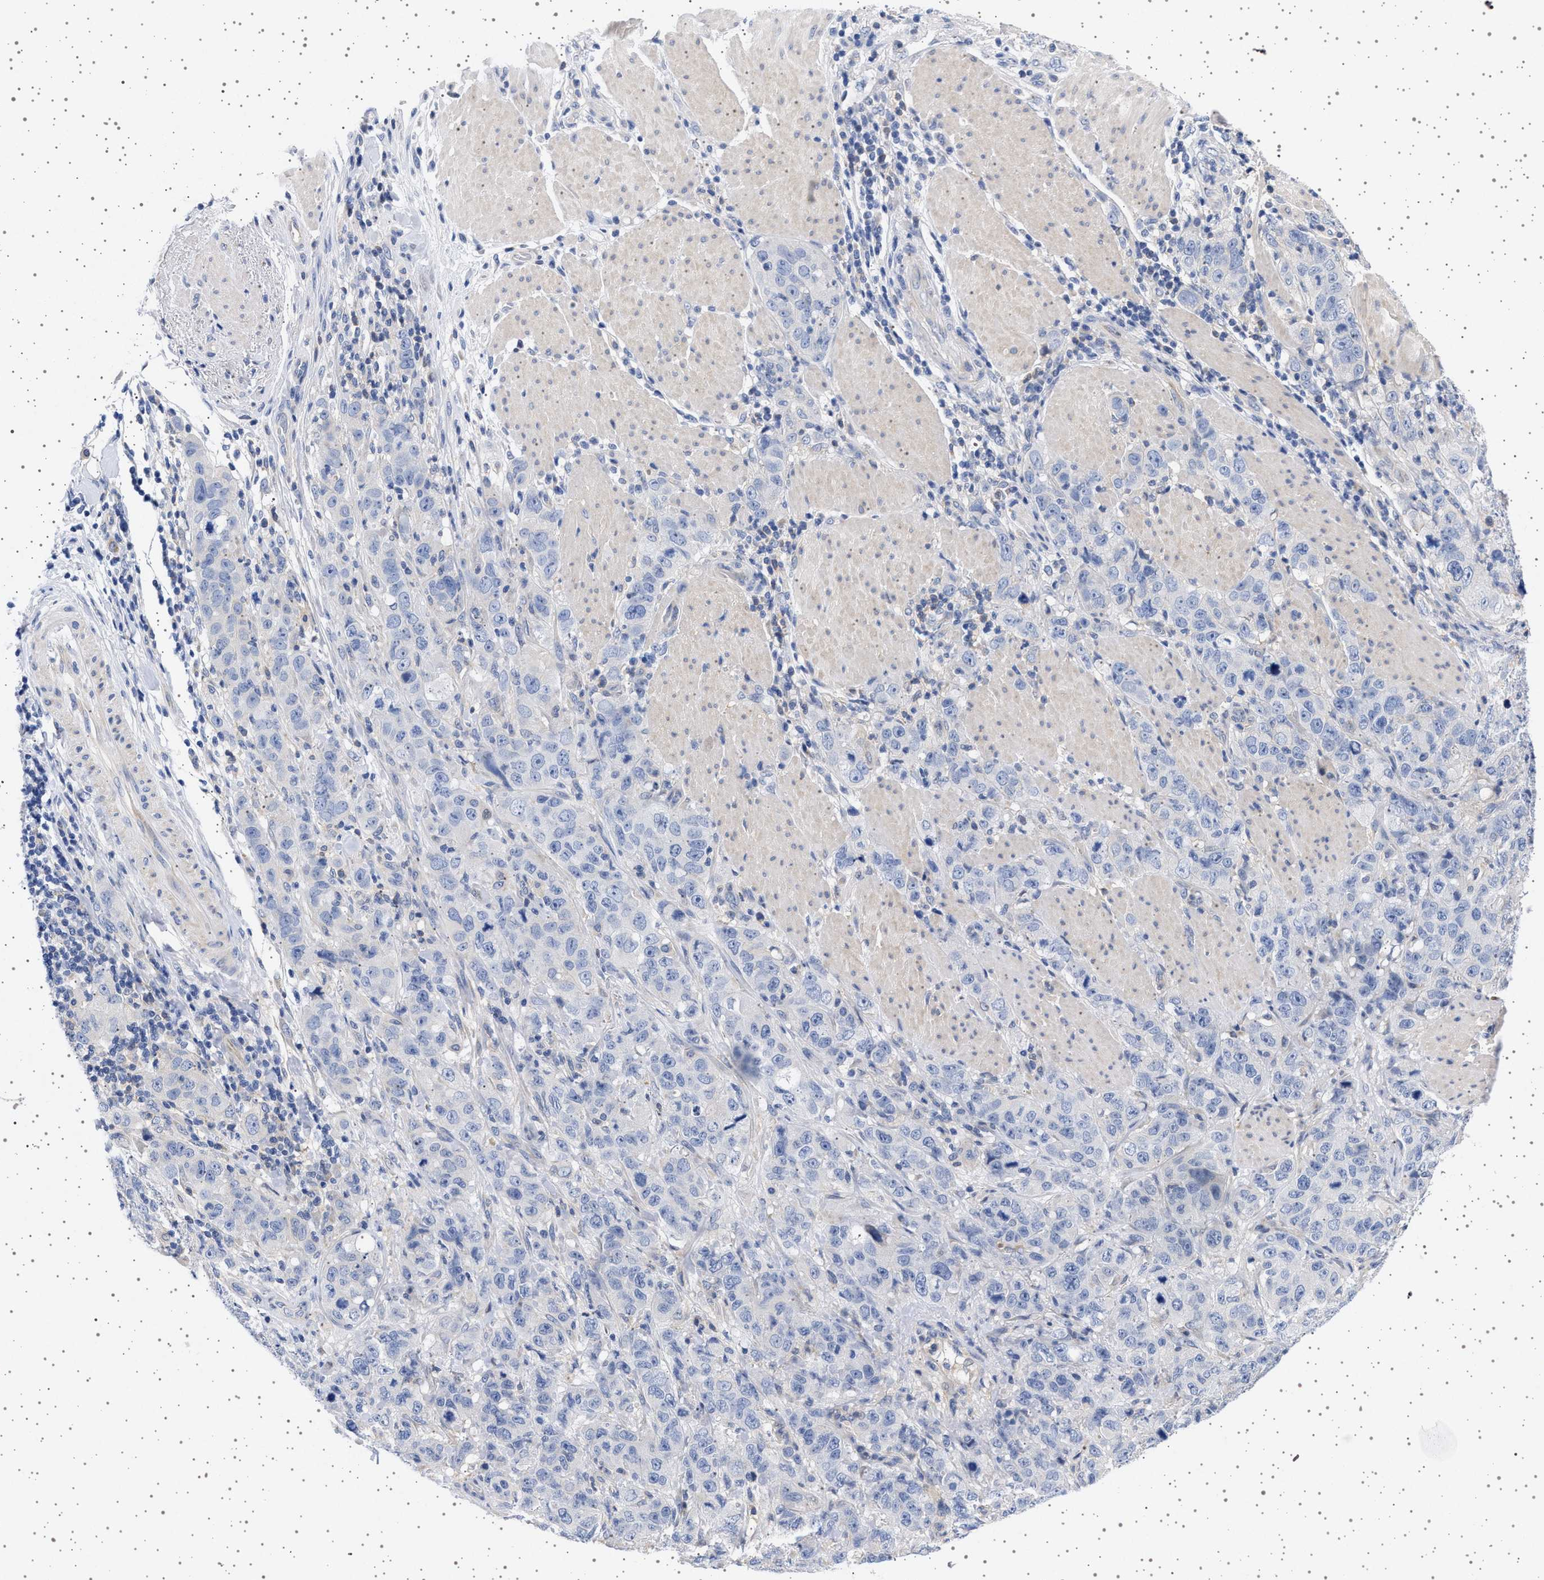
{"staining": {"intensity": "negative", "quantity": "none", "location": "none"}, "tissue": "stomach cancer", "cell_type": "Tumor cells", "image_type": "cancer", "snomed": [{"axis": "morphology", "description": "Adenocarcinoma, NOS"}, {"axis": "topography", "description": "Stomach"}], "caption": "High magnification brightfield microscopy of stomach cancer stained with DAB (3,3'-diaminobenzidine) (brown) and counterstained with hematoxylin (blue): tumor cells show no significant expression. (IHC, brightfield microscopy, high magnification).", "gene": "TRMT10B", "patient": {"sex": "male", "age": 48}}